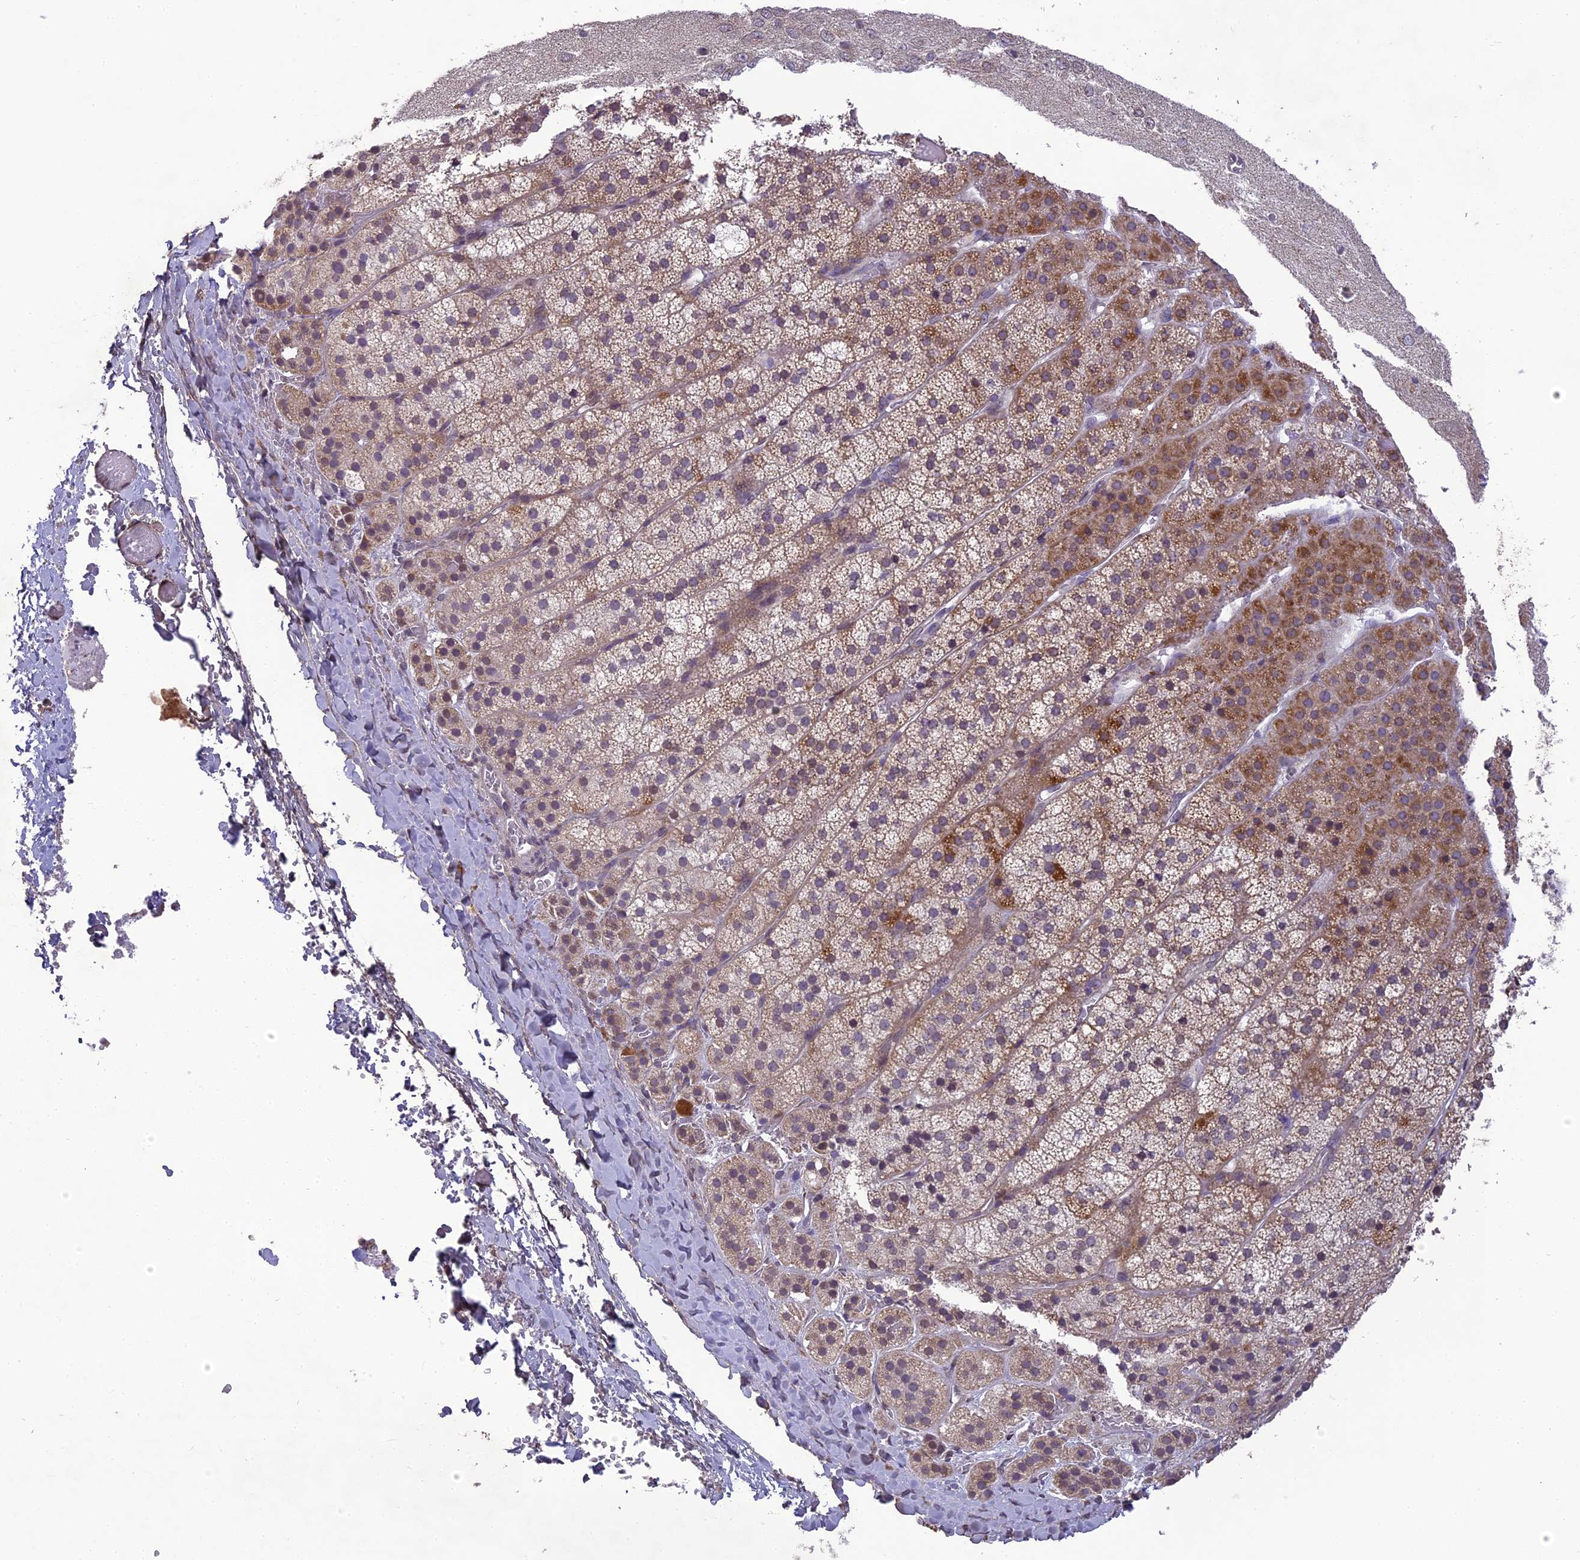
{"staining": {"intensity": "moderate", "quantity": "25%-75%", "location": "cytoplasmic/membranous"}, "tissue": "adrenal gland", "cell_type": "Glandular cells", "image_type": "normal", "snomed": [{"axis": "morphology", "description": "Normal tissue, NOS"}, {"axis": "topography", "description": "Adrenal gland"}], "caption": "This is a photomicrograph of IHC staining of unremarkable adrenal gland, which shows moderate positivity in the cytoplasmic/membranous of glandular cells.", "gene": "ERG28", "patient": {"sex": "female", "age": 44}}